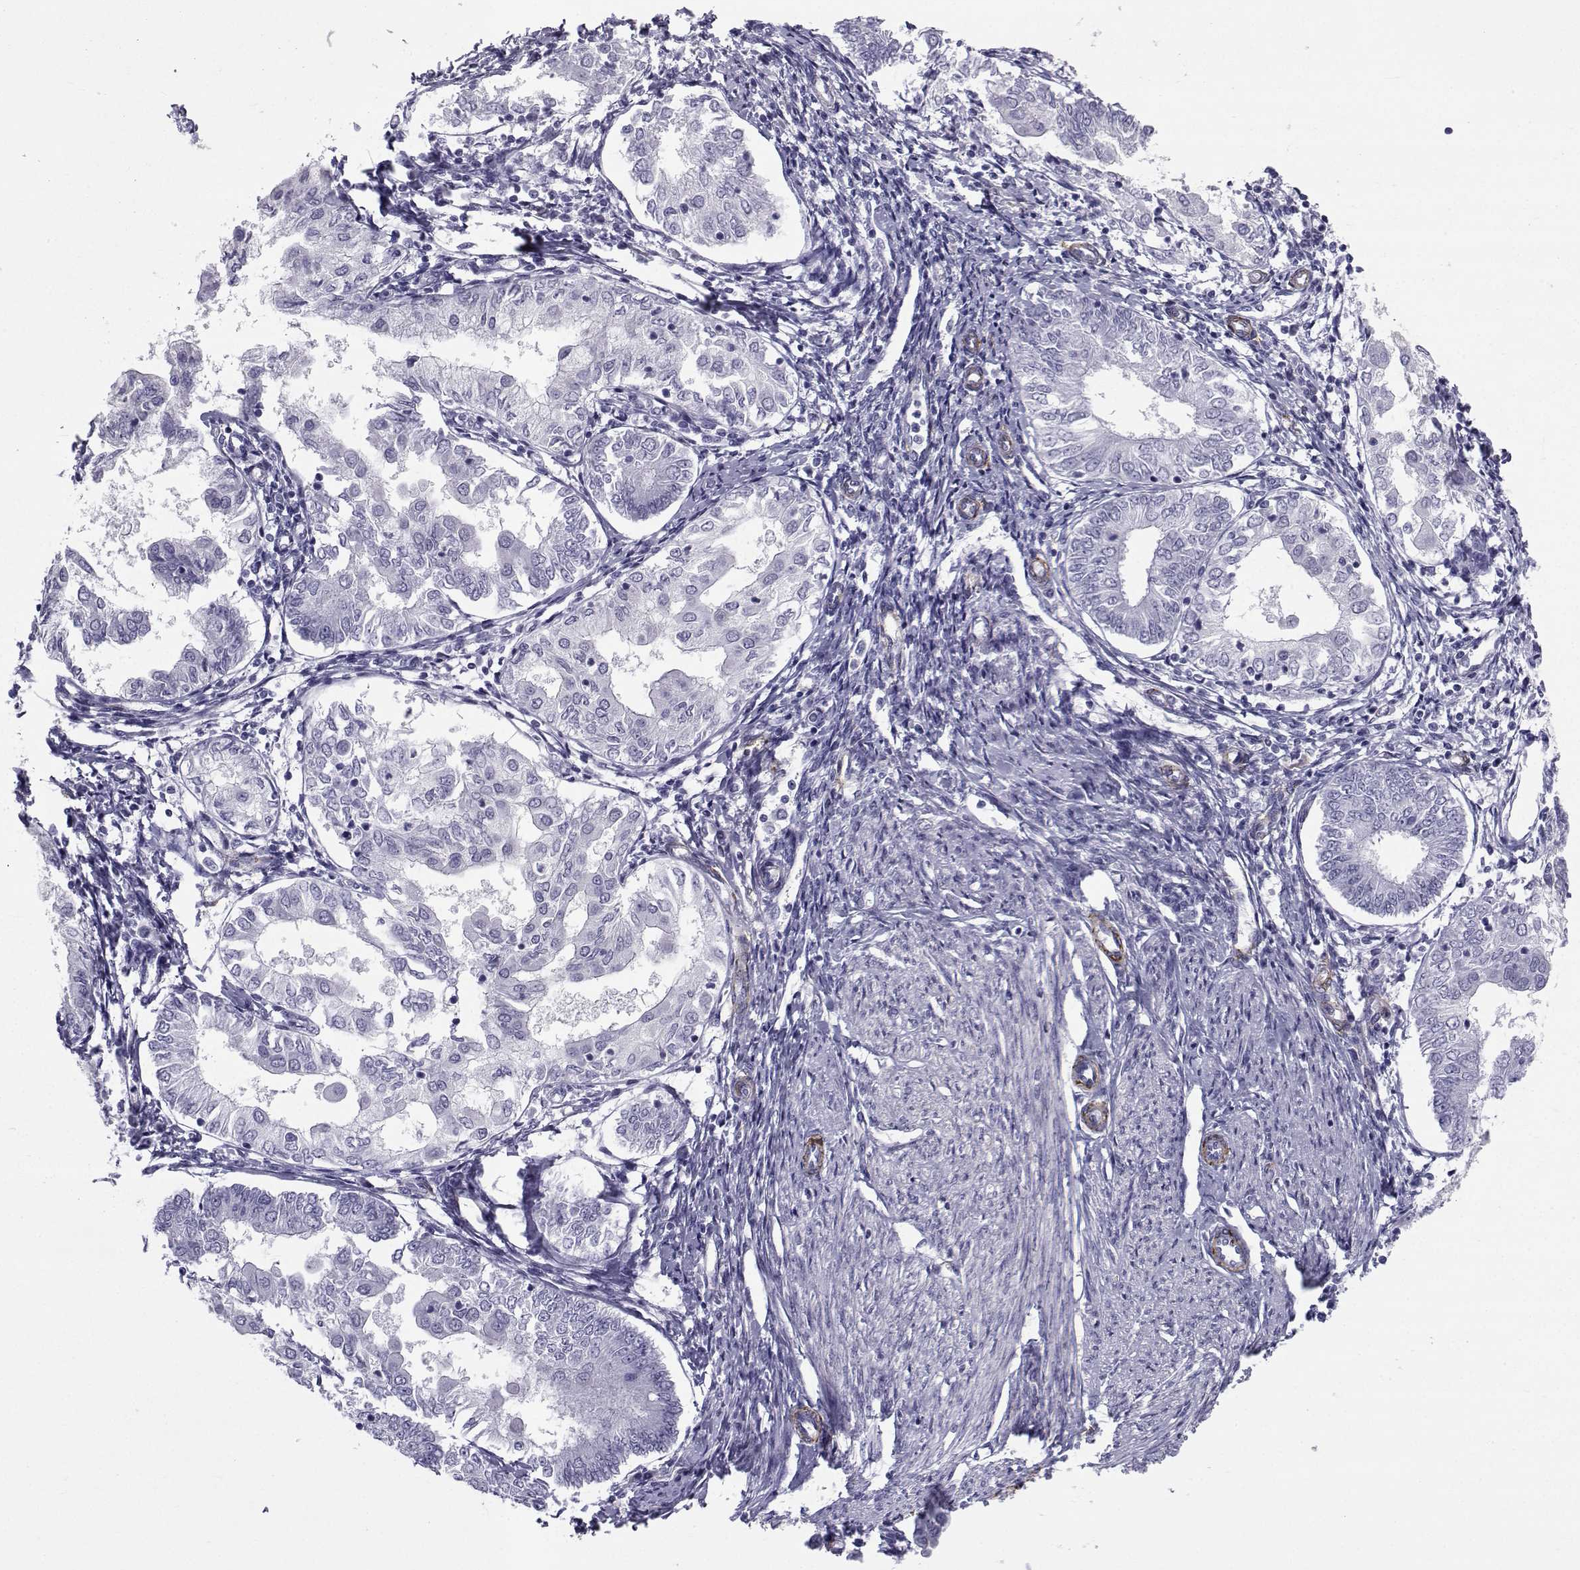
{"staining": {"intensity": "negative", "quantity": "none", "location": "none"}, "tissue": "endometrial cancer", "cell_type": "Tumor cells", "image_type": "cancer", "snomed": [{"axis": "morphology", "description": "Adenocarcinoma, NOS"}, {"axis": "topography", "description": "Endometrium"}], "caption": "This is a photomicrograph of immunohistochemistry staining of endometrial adenocarcinoma, which shows no staining in tumor cells. (DAB (3,3'-diaminobenzidine) immunohistochemistry (IHC) visualized using brightfield microscopy, high magnification).", "gene": "SPANXD", "patient": {"sex": "female", "age": 68}}